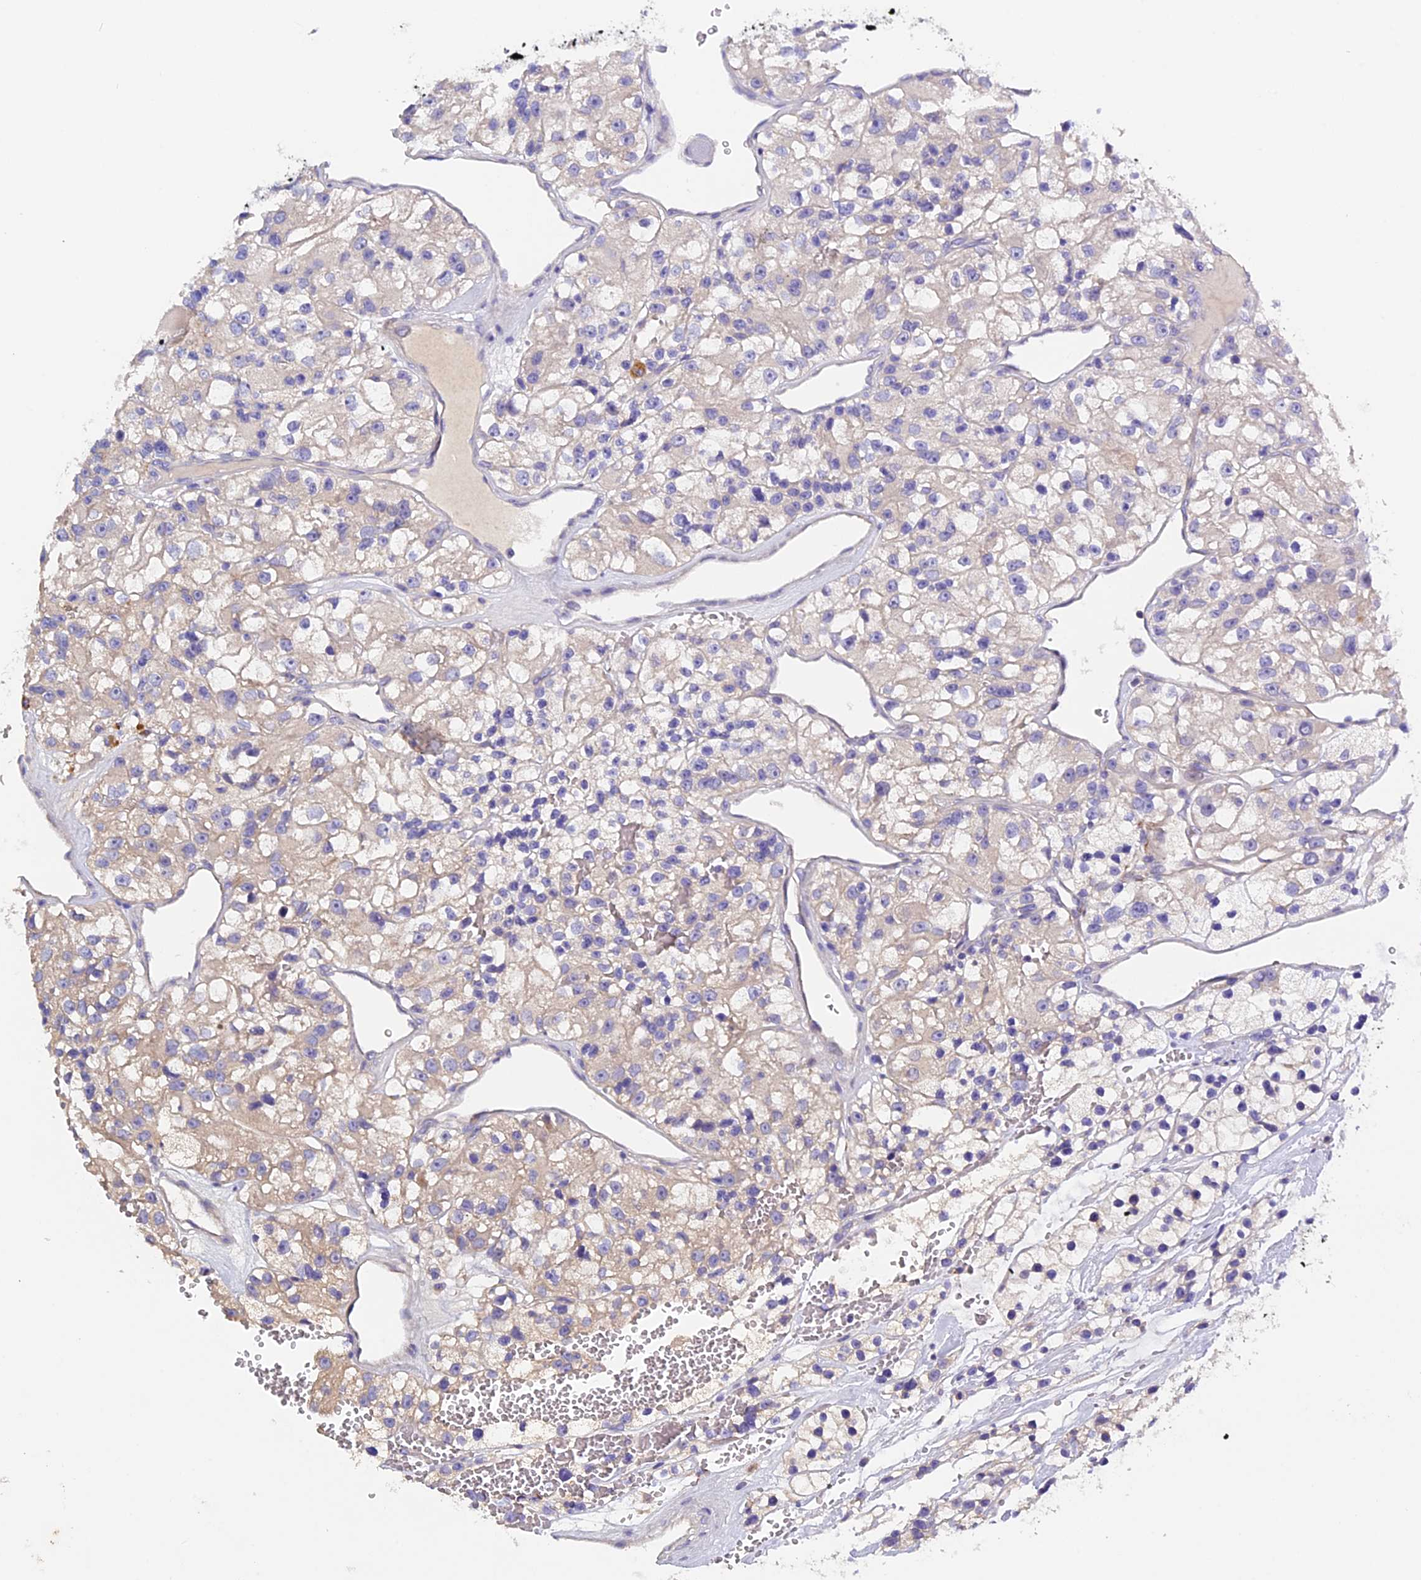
{"staining": {"intensity": "negative", "quantity": "none", "location": "none"}, "tissue": "renal cancer", "cell_type": "Tumor cells", "image_type": "cancer", "snomed": [{"axis": "morphology", "description": "Adenocarcinoma, NOS"}, {"axis": "topography", "description": "Kidney"}], "caption": "High power microscopy photomicrograph of an immunohistochemistry micrograph of renal cancer, revealing no significant expression in tumor cells.", "gene": "RTTN", "patient": {"sex": "female", "age": 57}}